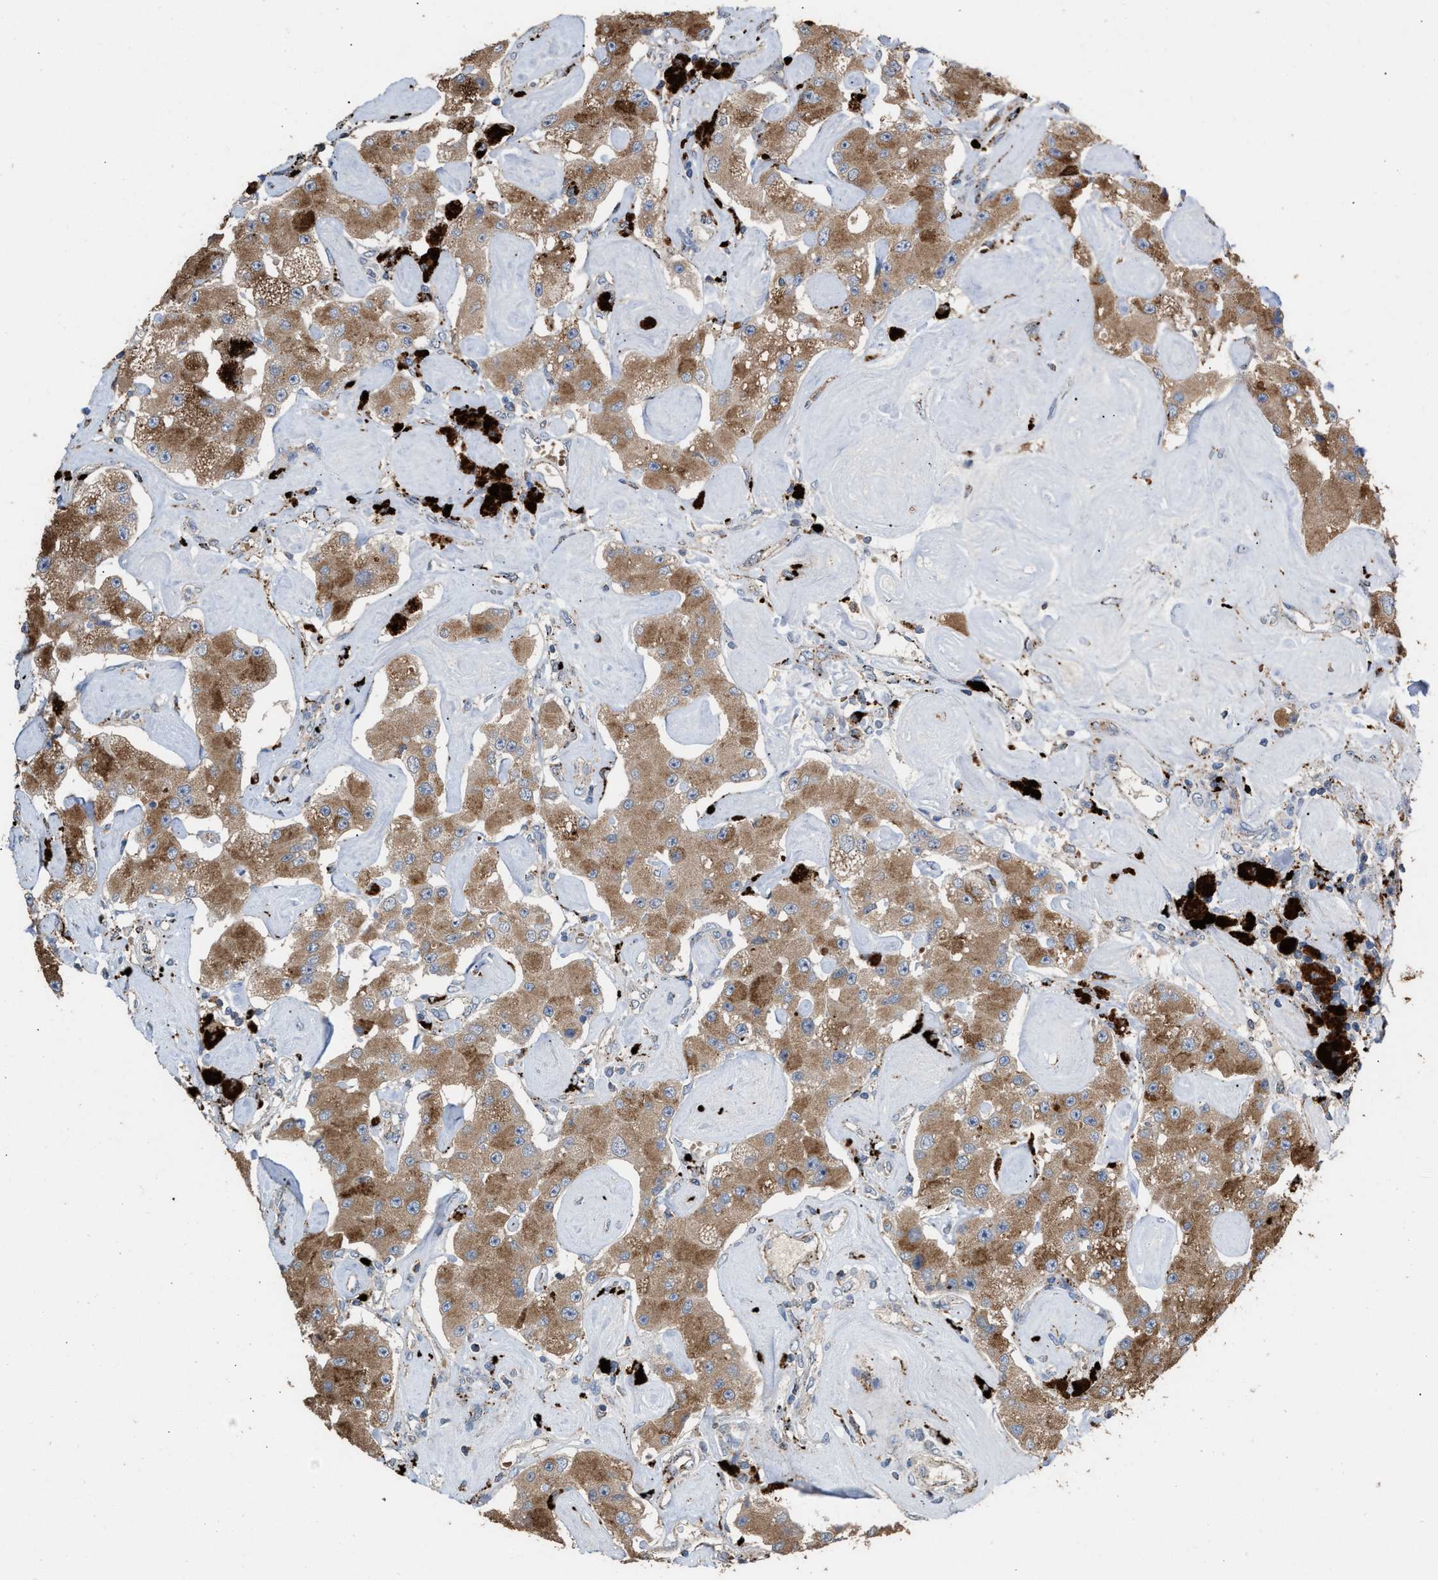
{"staining": {"intensity": "moderate", "quantity": ">75%", "location": "cytoplasmic/membranous"}, "tissue": "carcinoid", "cell_type": "Tumor cells", "image_type": "cancer", "snomed": [{"axis": "morphology", "description": "Carcinoid, malignant, NOS"}, {"axis": "topography", "description": "Pancreas"}], "caption": "A high-resolution histopathology image shows immunohistochemistry (IHC) staining of malignant carcinoid, which reveals moderate cytoplasmic/membranous positivity in approximately >75% of tumor cells. Ihc stains the protein in brown and the nuclei are stained blue.", "gene": "ELMO3", "patient": {"sex": "male", "age": 41}}